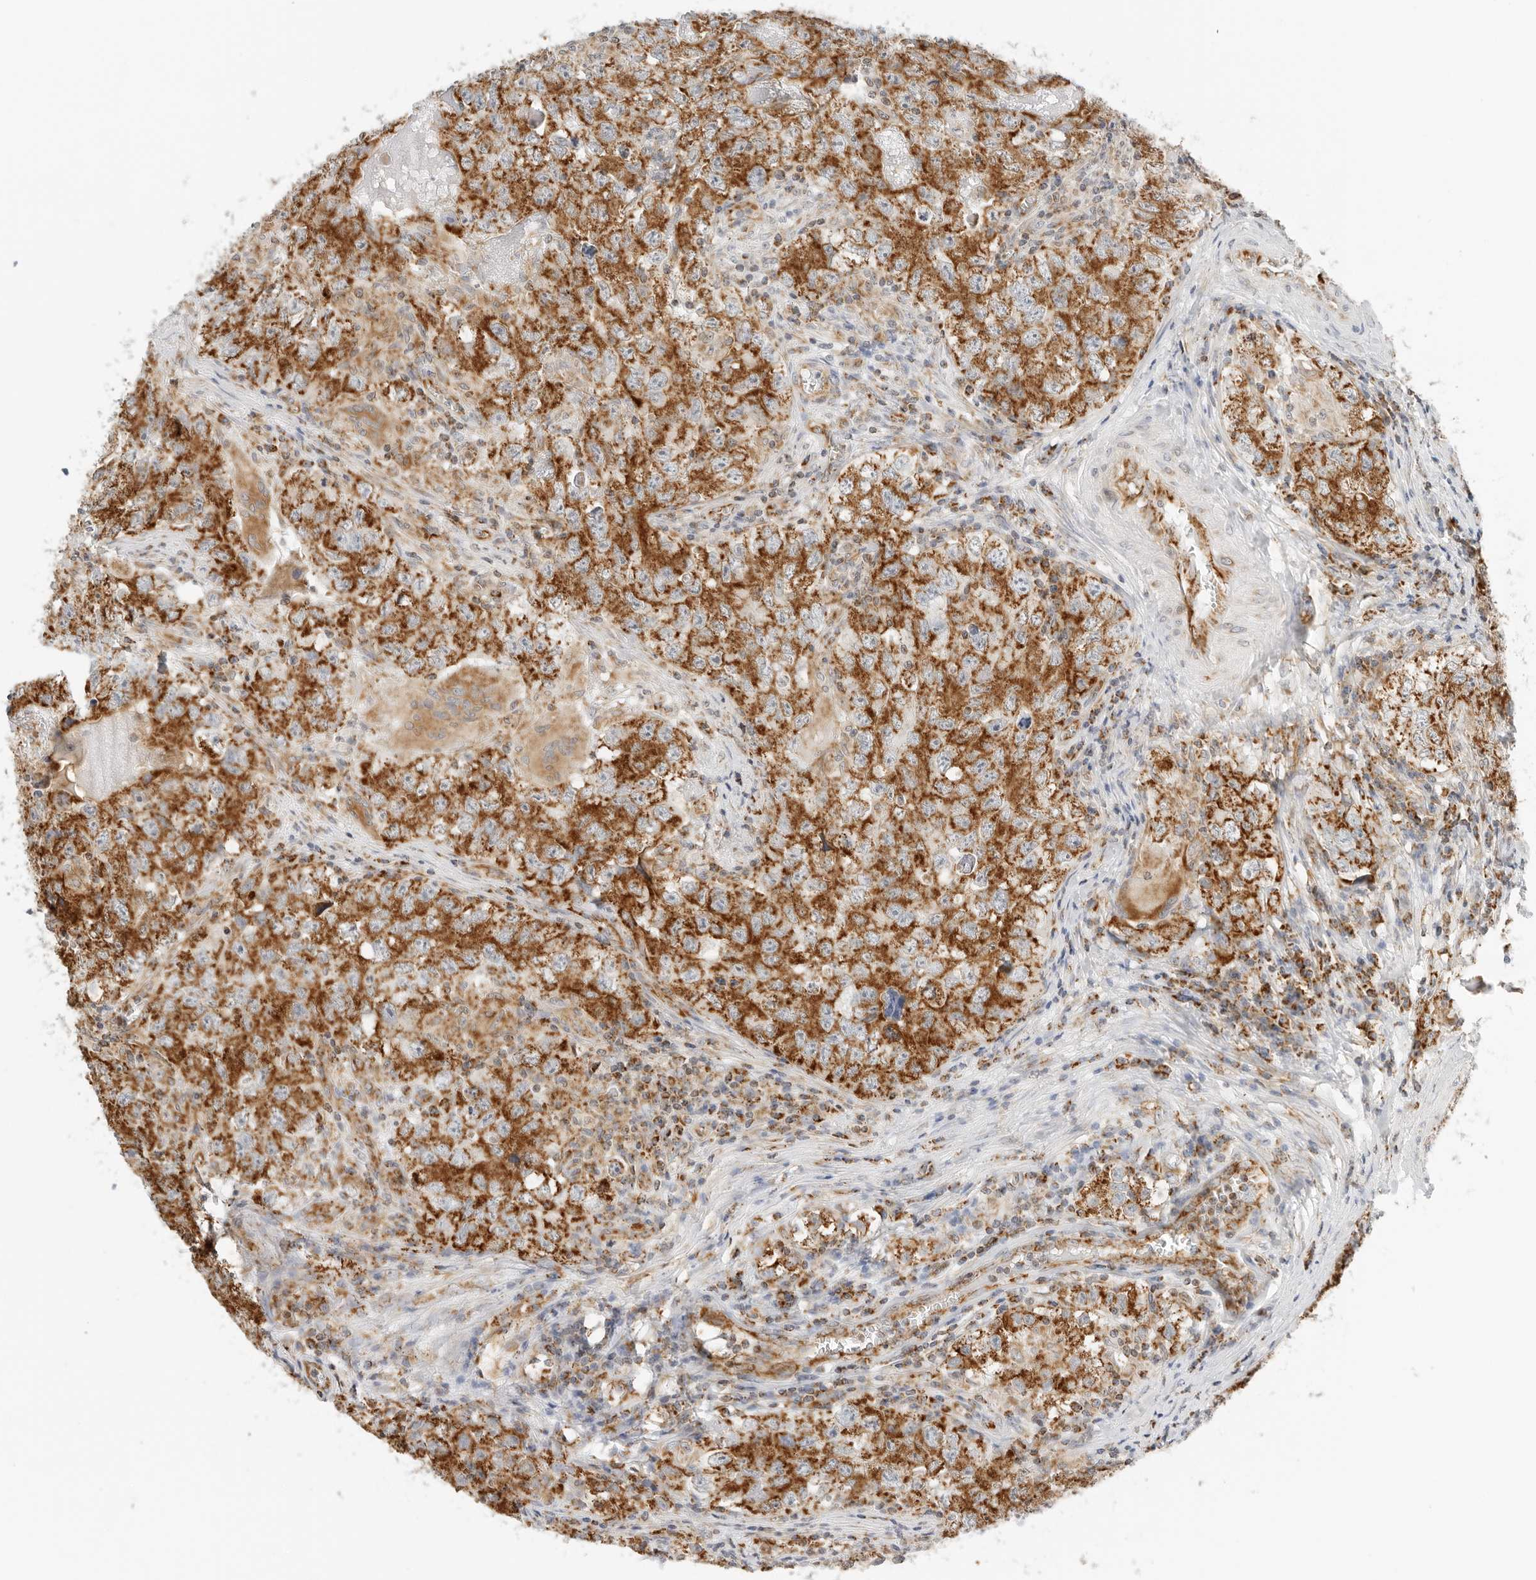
{"staining": {"intensity": "strong", "quantity": ">75%", "location": "cytoplasmic/membranous"}, "tissue": "testis cancer", "cell_type": "Tumor cells", "image_type": "cancer", "snomed": [{"axis": "morphology", "description": "Seminoma, NOS"}, {"axis": "morphology", "description": "Carcinoma, Embryonal, NOS"}, {"axis": "topography", "description": "Testis"}], "caption": "Brown immunohistochemical staining in embryonal carcinoma (testis) demonstrates strong cytoplasmic/membranous staining in about >75% of tumor cells.", "gene": "RC3H1", "patient": {"sex": "male", "age": 43}}